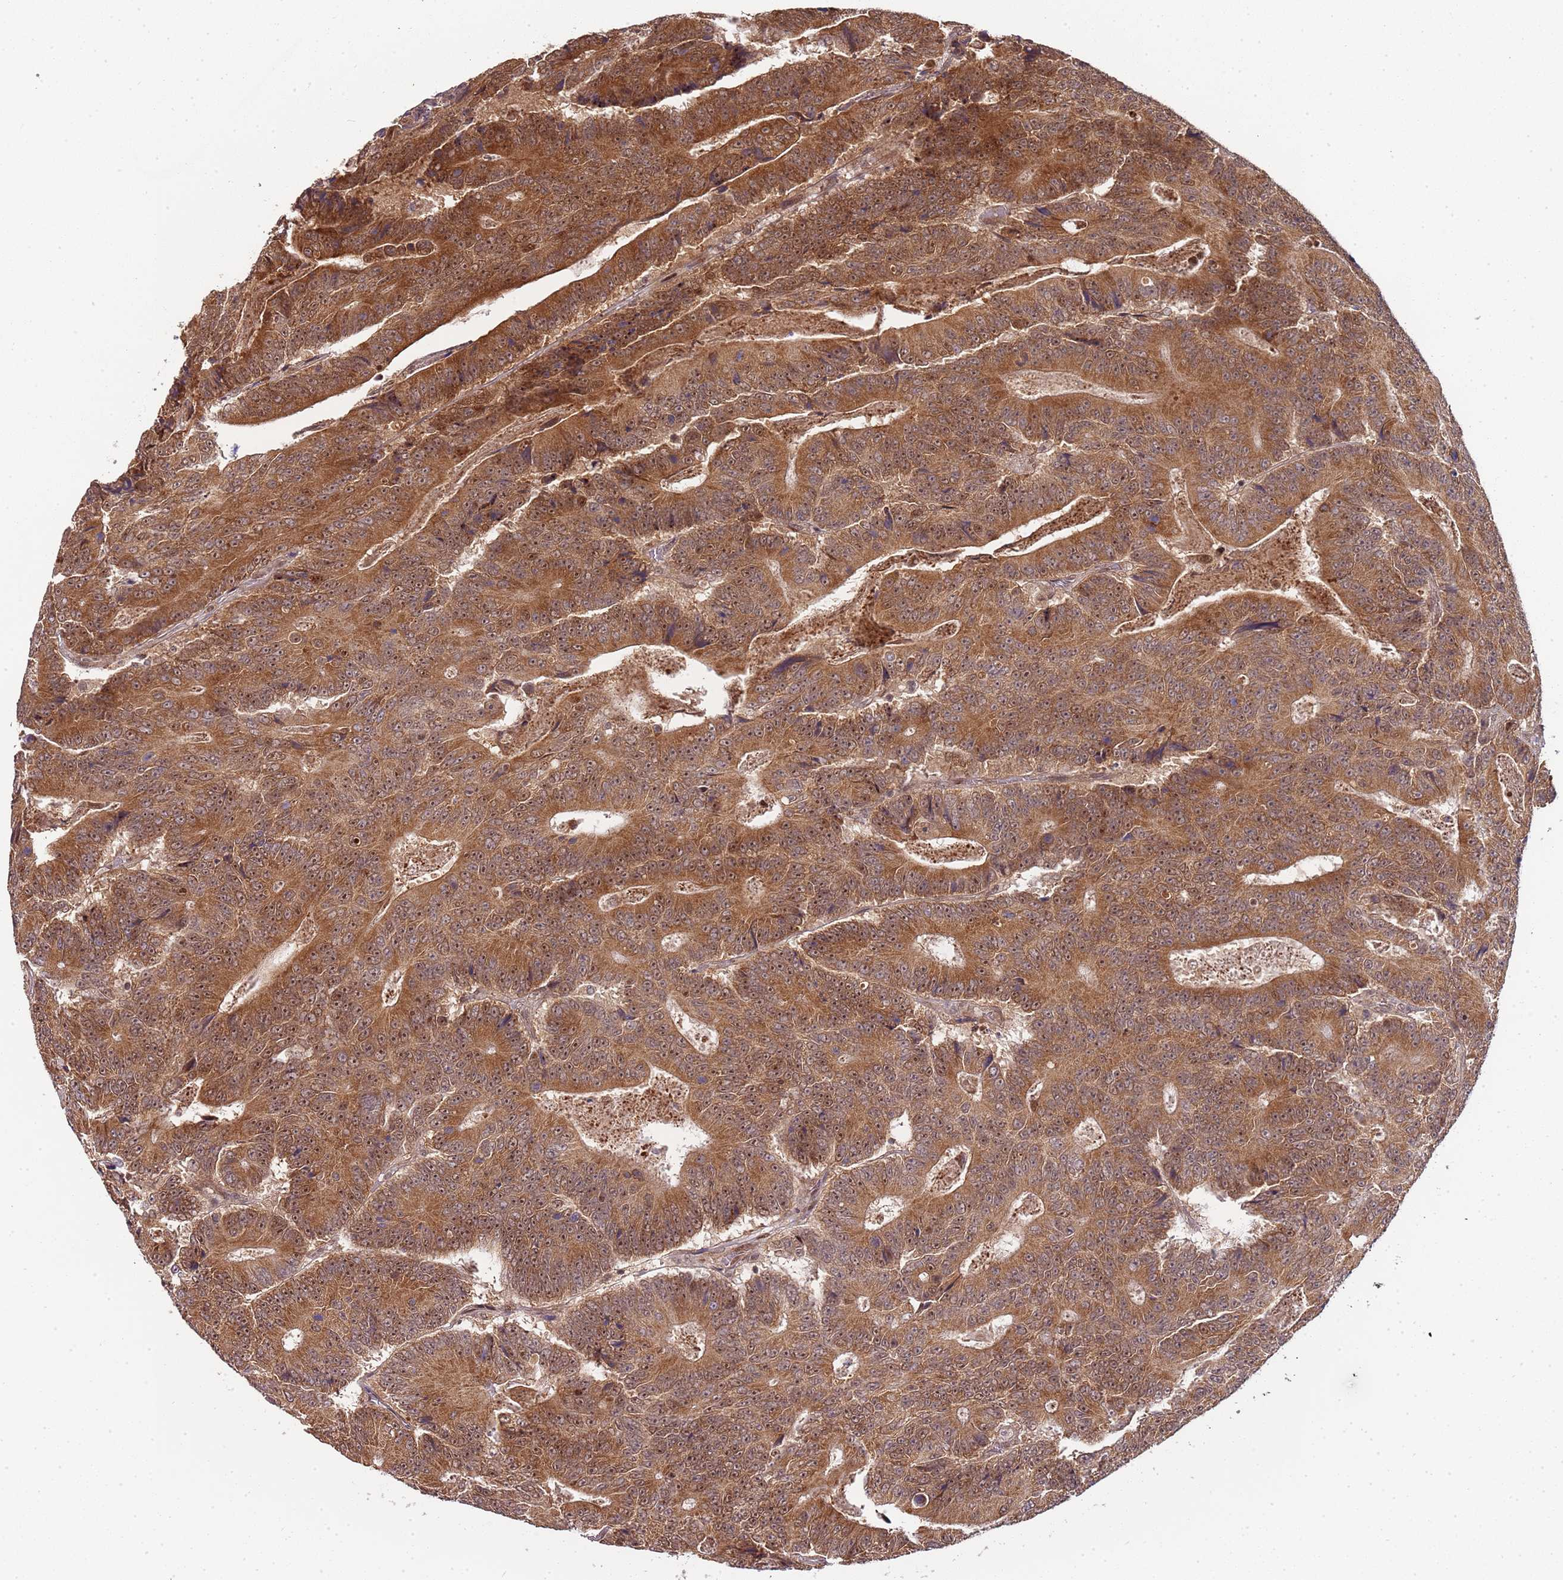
{"staining": {"intensity": "moderate", "quantity": ">75%", "location": "cytoplasmic/membranous,nuclear"}, "tissue": "colorectal cancer", "cell_type": "Tumor cells", "image_type": "cancer", "snomed": [{"axis": "morphology", "description": "Adenocarcinoma, NOS"}, {"axis": "topography", "description": "Colon"}], "caption": "A brown stain highlights moderate cytoplasmic/membranous and nuclear staining of a protein in colorectal cancer tumor cells.", "gene": "EDC3", "patient": {"sex": "male", "age": 83}}